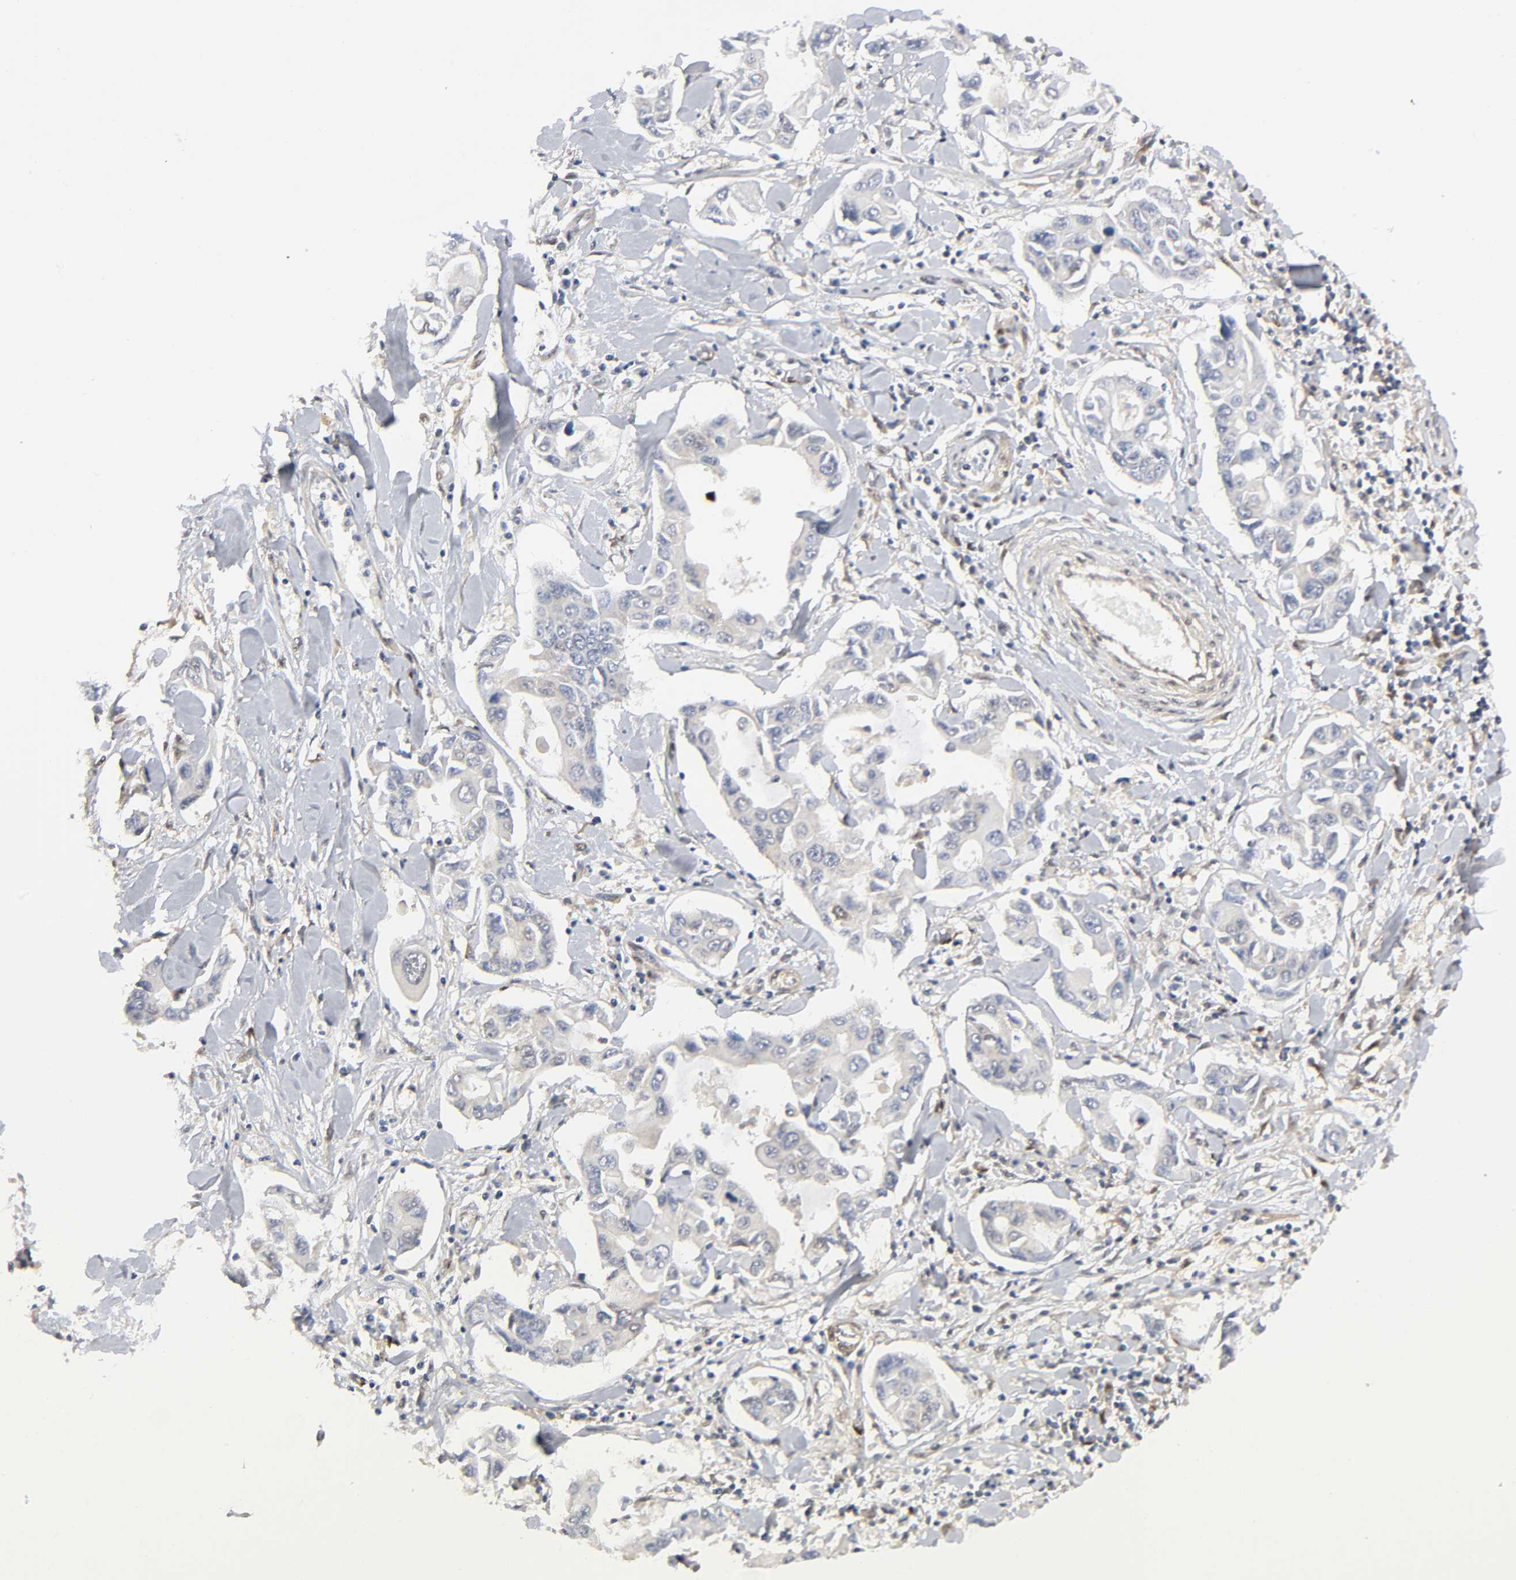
{"staining": {"intensity": "negative", "quantity": "none", "location": "none"}, "tissue": "lung cancer", "cell_type": "Tumor cells", "image_type": "cancer", "snomed": [{"axis": "morphology", "description": "Adenocarcinoma, NOS"}, {"axis": "topography", "description": "Lymph node"}, {"axis": "topography", "description": "Lung"}], "caption": "Immunohistochemistry (IHC) histopathology image of adenocarcinoma (lung) stained for a protein (brown), which demonstrates no expression in tumor cells. (DAB (3,3'-diaminobenzidine) immunohistochemistry (IHC) with hematoxylin counter stain).", "gene": "PTEN", "patient": {"sex": "male", "age": 64}}